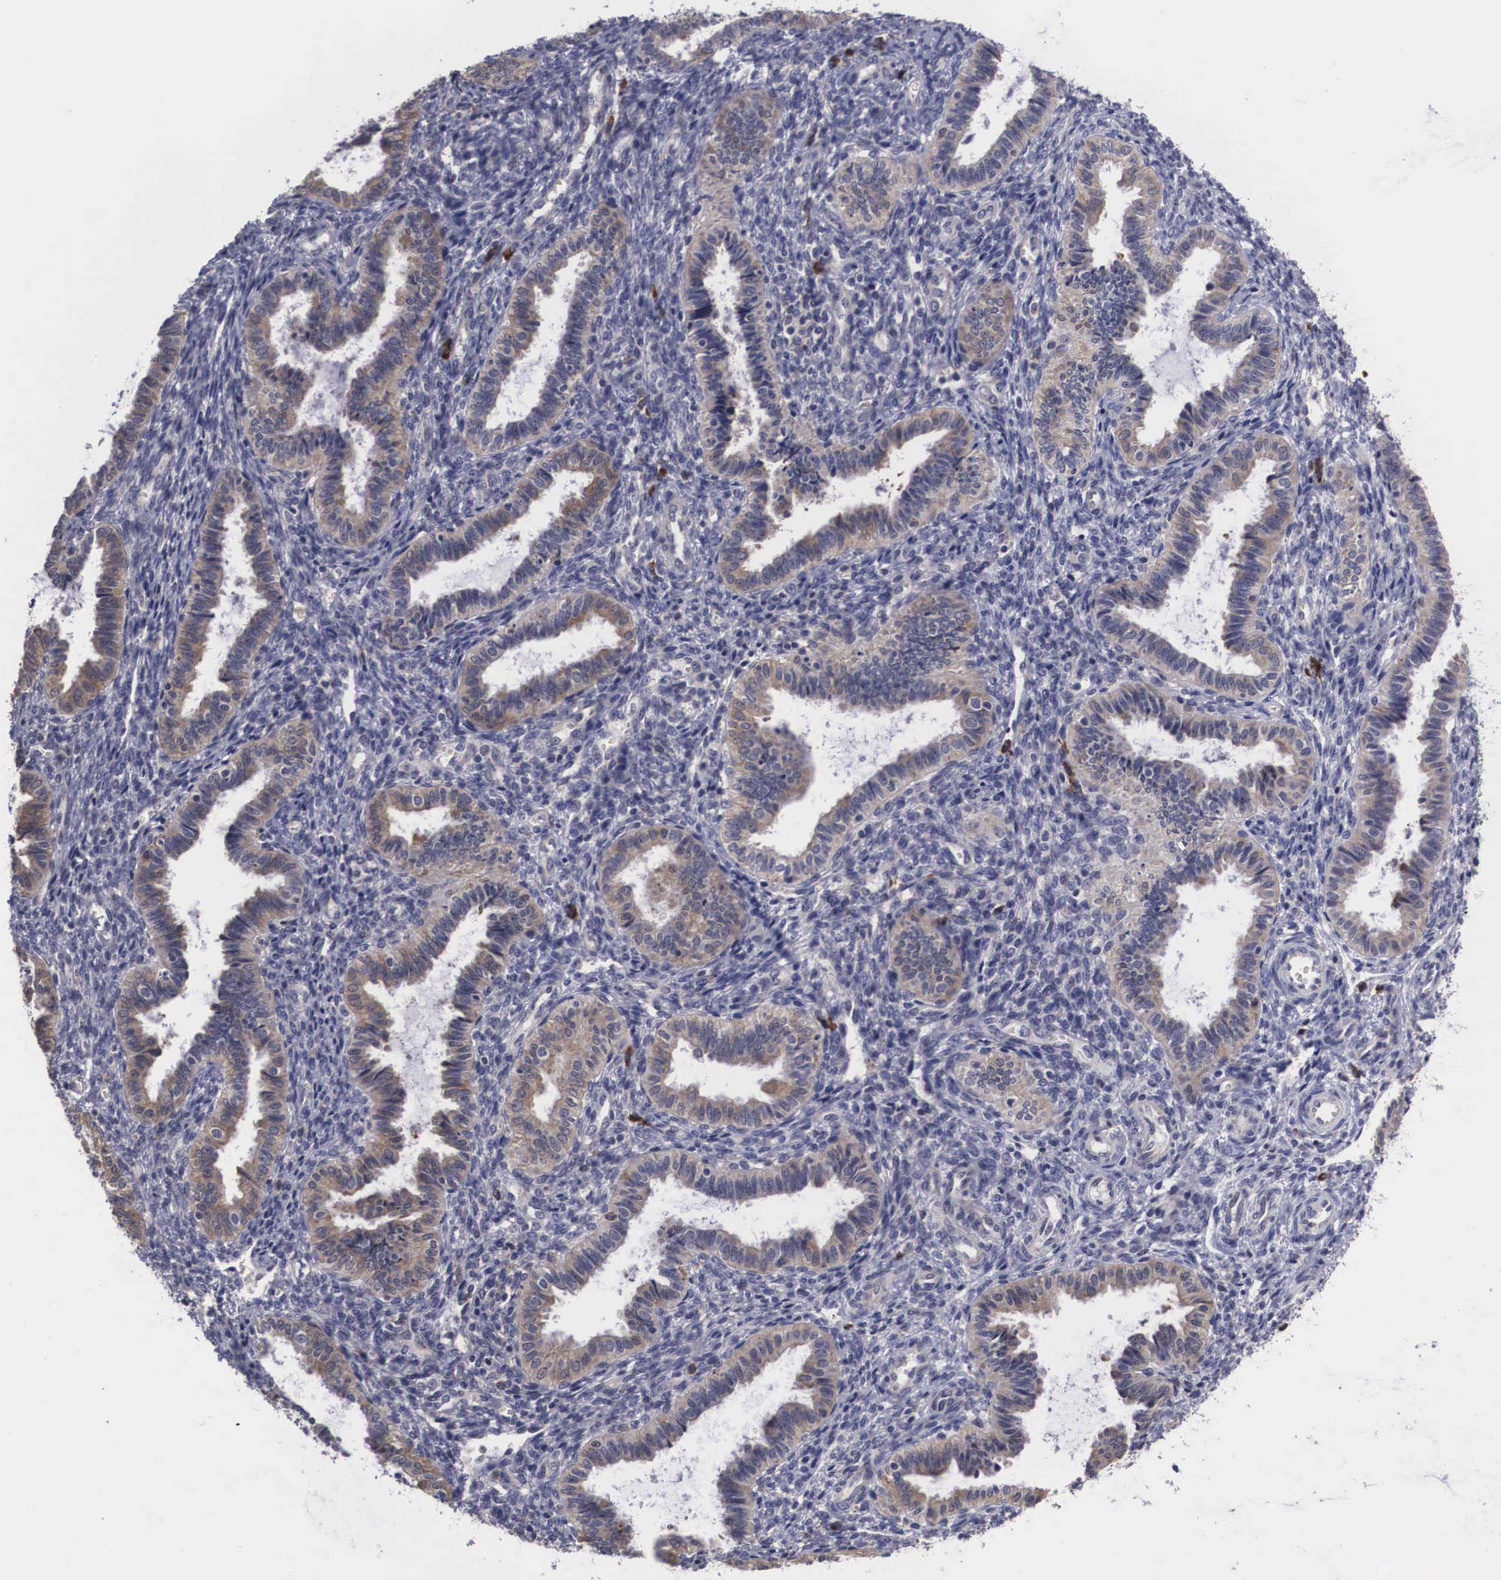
{"staining": {"intensity": "negative", "quantity": "none", "location": "none"}, "tissue": "endometrium", "cell_type": "Cells in endometrial stroma", "image_type": "normal", "snomed": [{"axis": "morphology", "description": "Normal tissue, NOS"}, {"axis": "topography", "description": "Endometrium"}], "caption": "Human endometrium stained for a protein using IHC displays no expression in cells in endometrial stroma.", "gene": "CRELD2", "patient": {"sex": "female", "age": 36}}